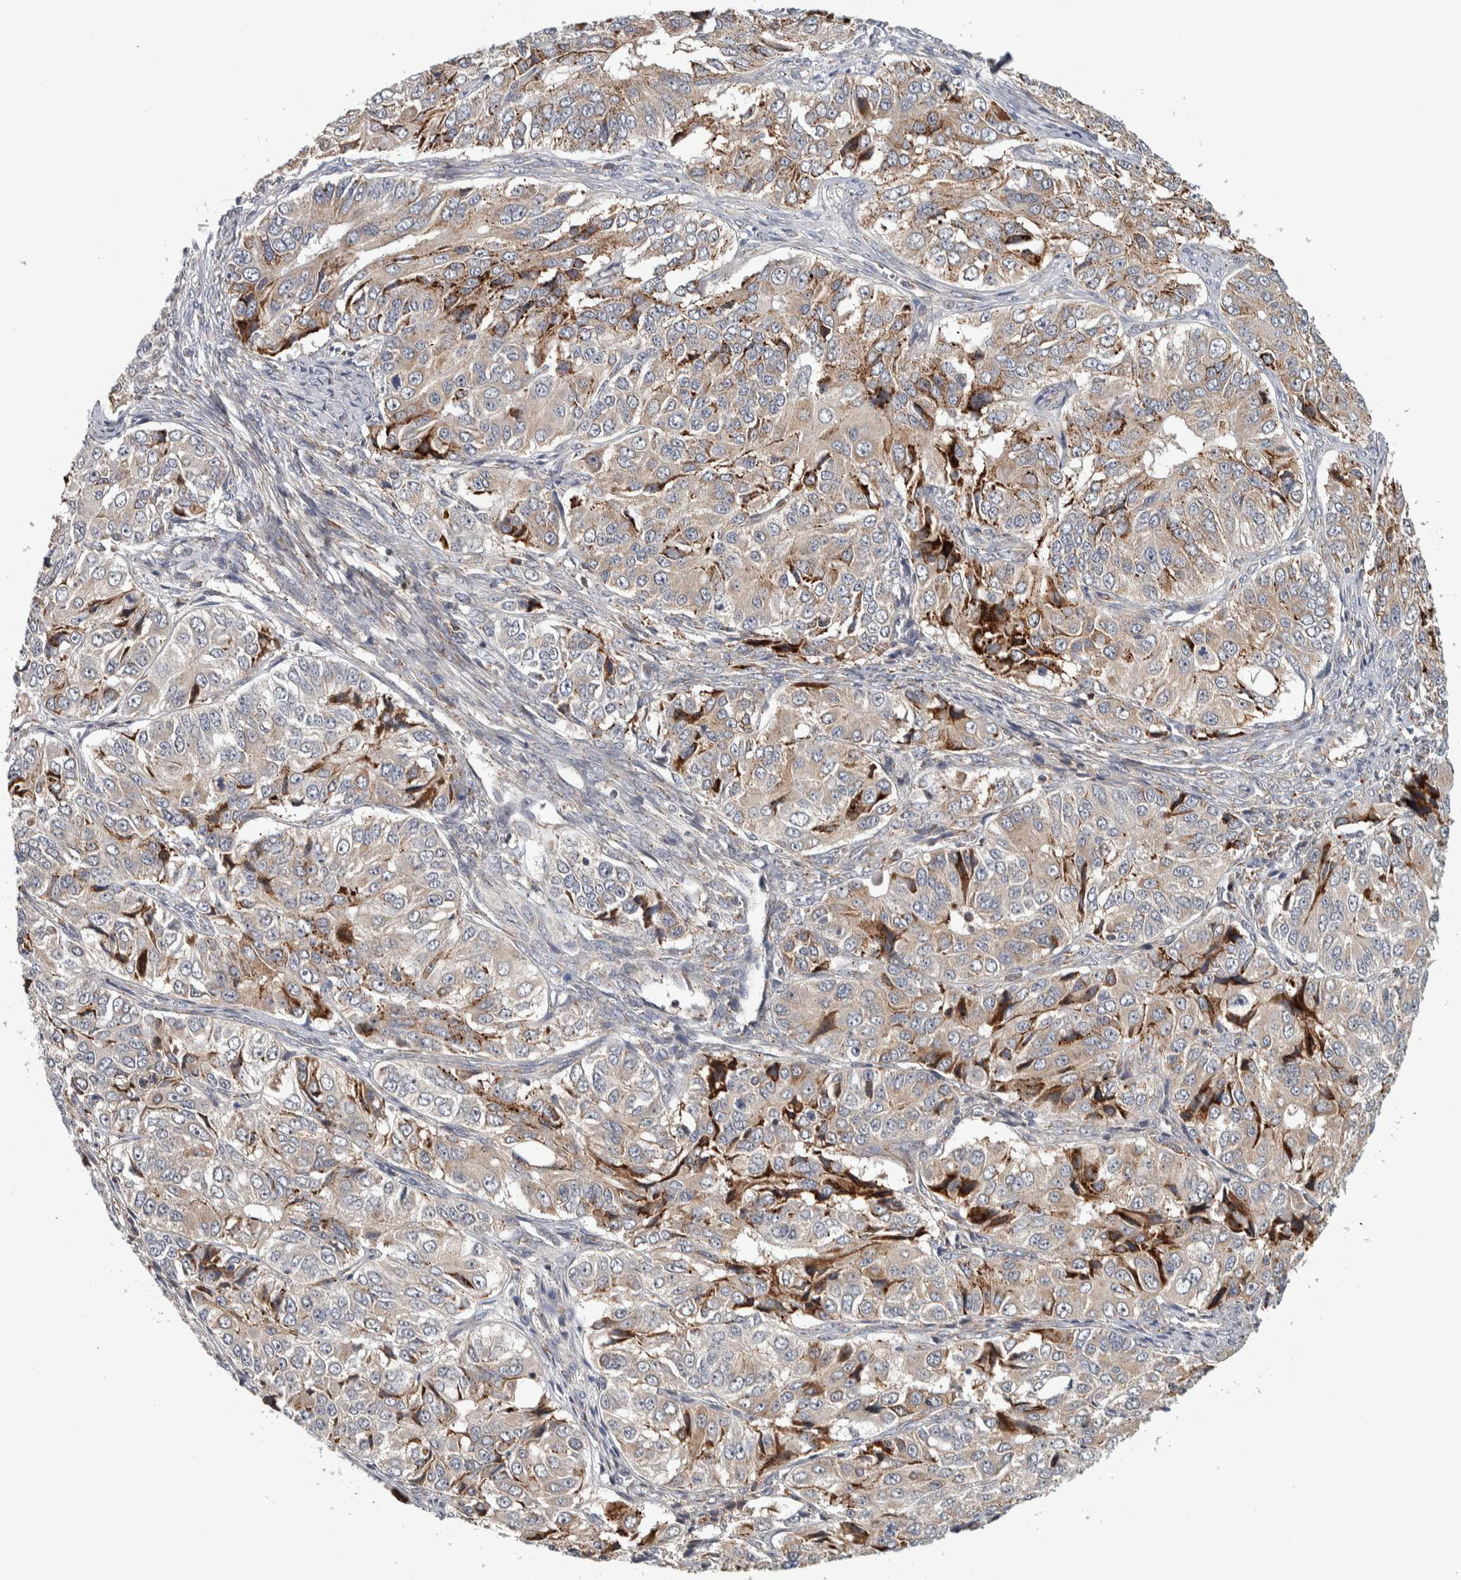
{"staining": {"intensity": "weak", "quantity": "25%-75%", "location": "cytoplasmic/membranous"}, "tissue": "ovarian cancer", "cell_type": "Tumor cells", "image_type": "cancer", "snomed": [{"axis": "morphology", "description": "Carcinoma, endometroid"}, {"axis": "topography", "description": "Ovary"}], "caption": "Tumor cells demonstrate weak cytoplasmic/membranous staining in approximately 25%-75% of cells in ovarian endometroid carcinoma. (Brightfield microscopy of DAB IHC at high magnification).", "gene": "ADPRM", "patient": {"sex": "female", "age": 51}}